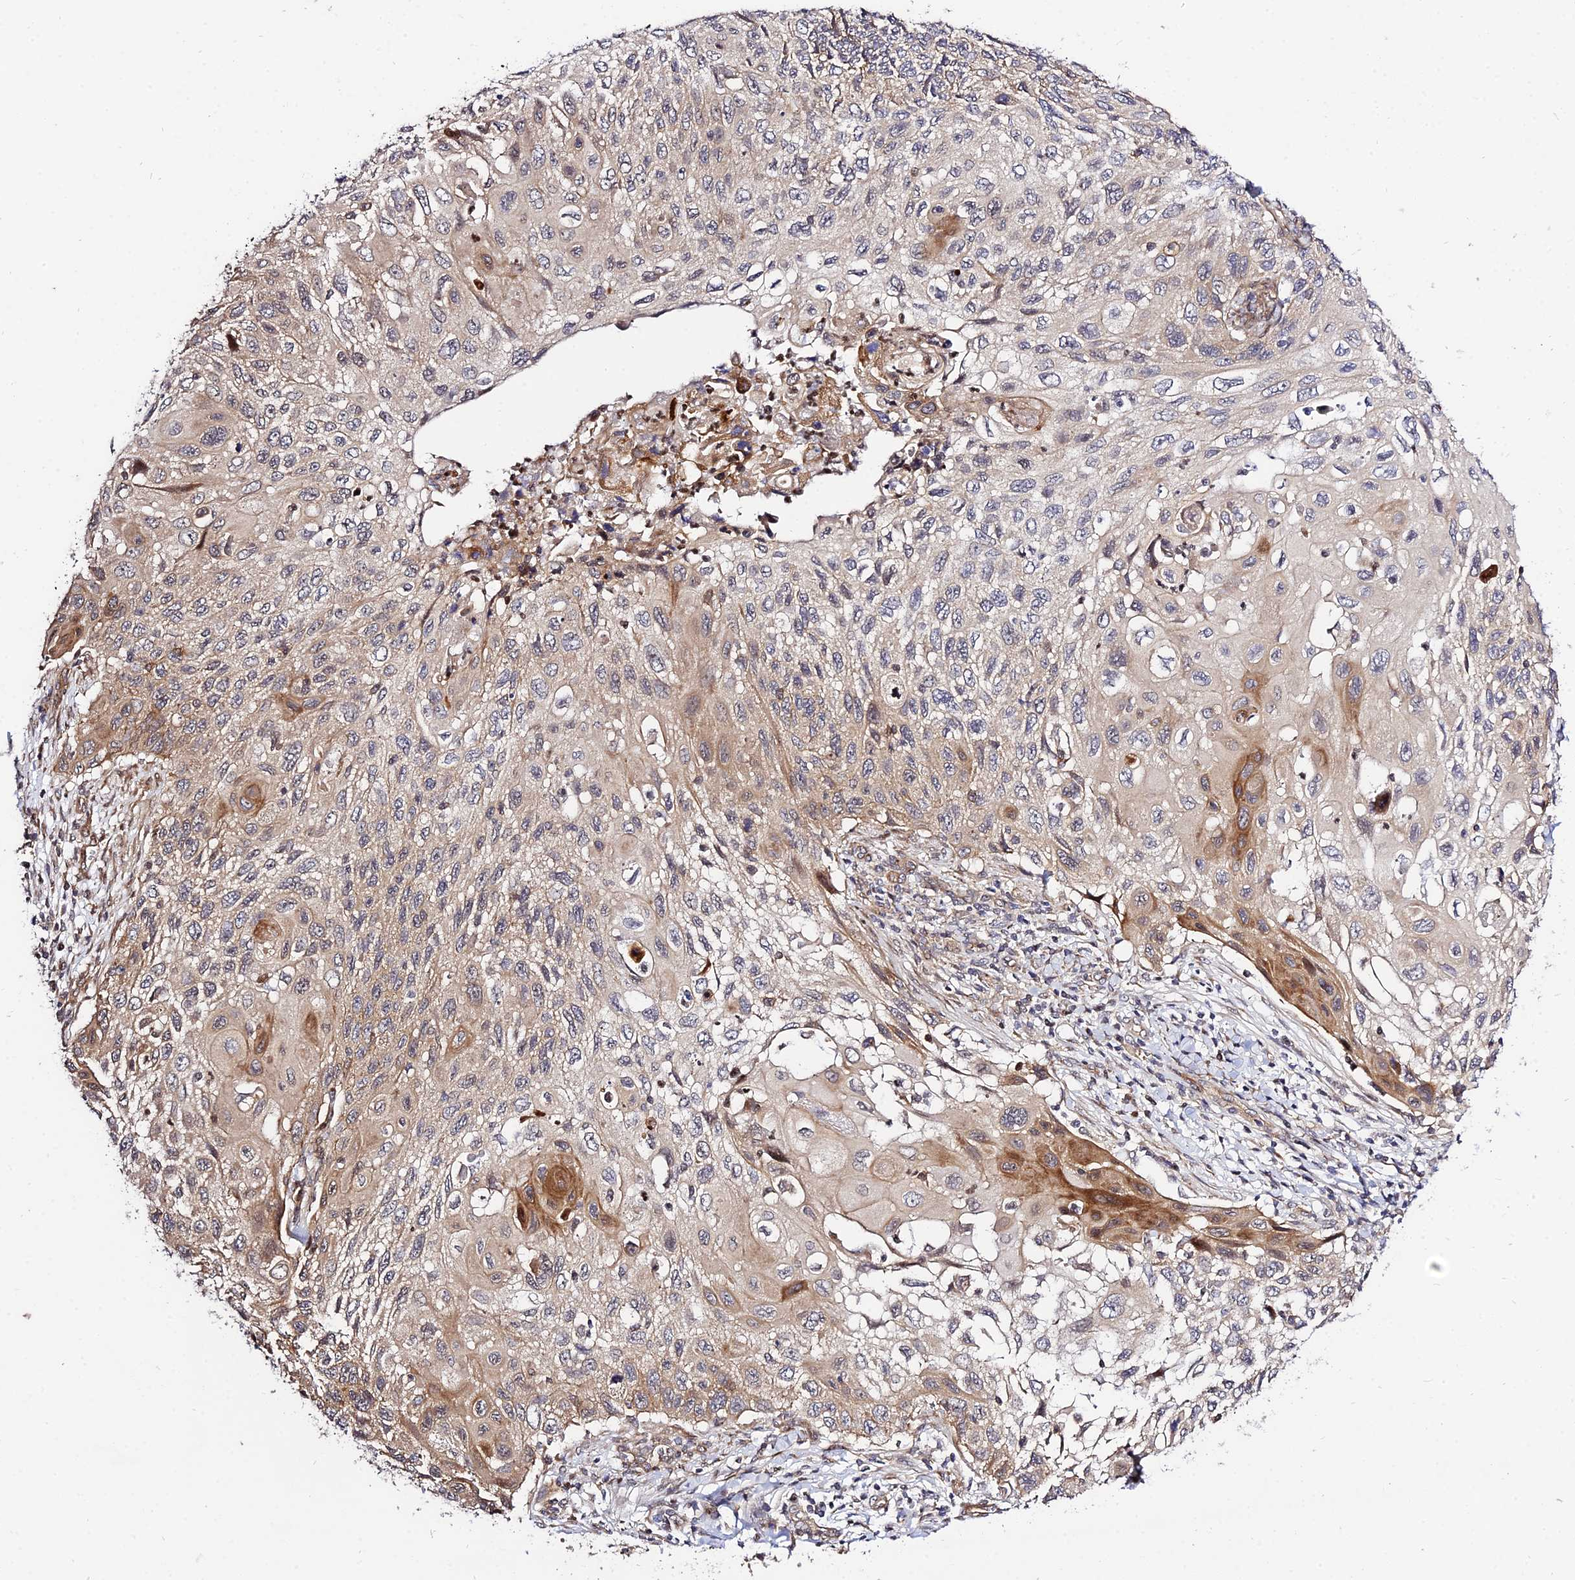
{"staining": {"intensity": "moderate", "quantity": "<25%", "location": "cytoplasmic/membranous"}, "tissue": "cervical cancer", "cell_type": "Tumor cells", "image_type": "cancer", "snomed": [{"axis": "morphology", "description": "Squamous cell carcinoma, NOS"}, {"axis": "topography", "description": "Cervix"}], "caption": "DAB (3,3'-diaminobenzidine) immunohistochemical staining of cervical squamous cell carcinoma shows moderate cytoplasmic/membranous protein expression in about <25% of tumor cells.", "gene": "SMG6", "patient": {"sex": "female", "age": 70}}